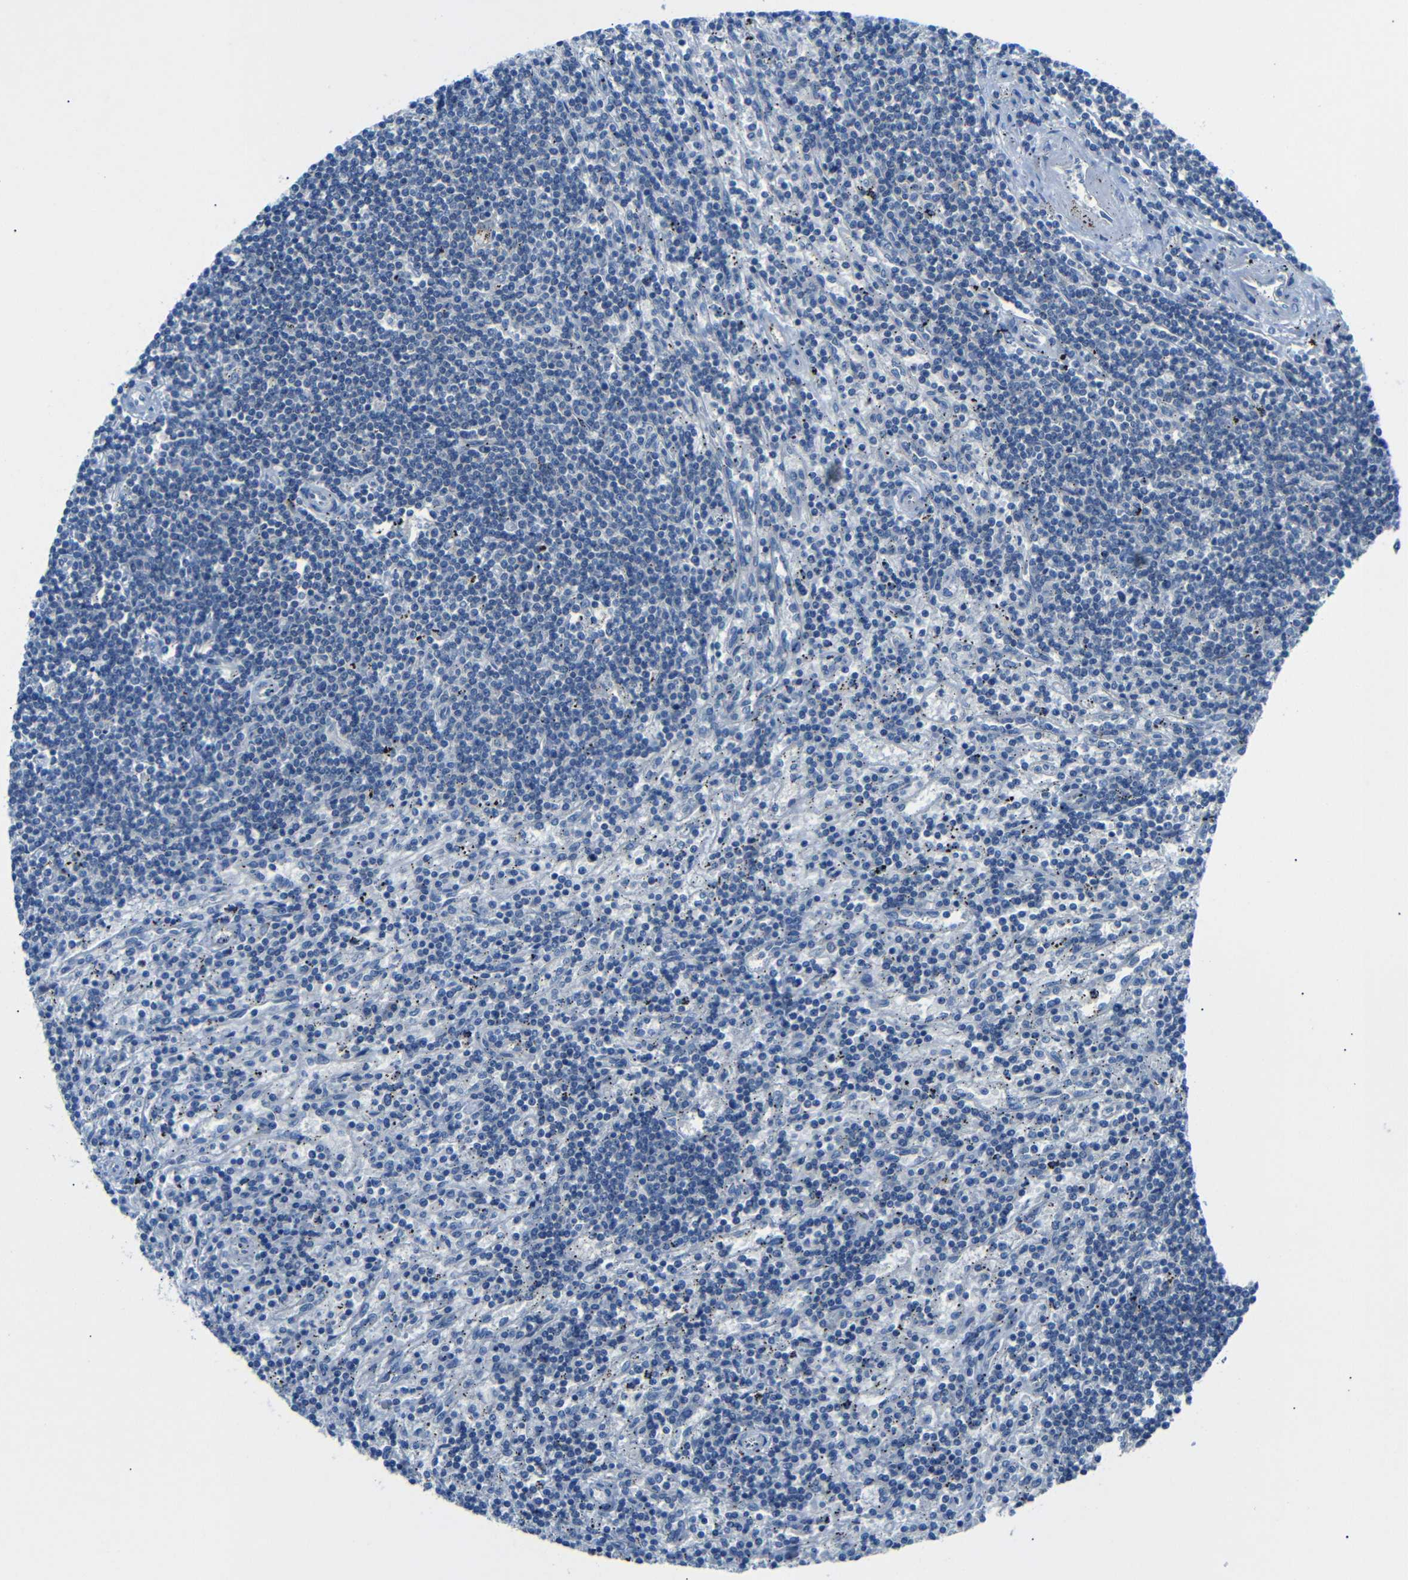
{"staining": {"intensity": "negative", "quantity": "none", "location": "none"}, "tissue": "lymphoma", "cell_type": "Tumor cells", "image_type": "cancer", "snomed": [{"axis": "morphology", "description": "Malignant lymphoma, non-Hodgkin's type, Low grade"}, {"axis": "topography", "description": "Spleen"}], "caption": "Human low-grade malignant lymphoma, non-Hodgkin's type stained for a protein using IHC exhibits no staining in tumor cells.", "gene": "DCP1A", "patient": {"sex": "male", "age": 76}}